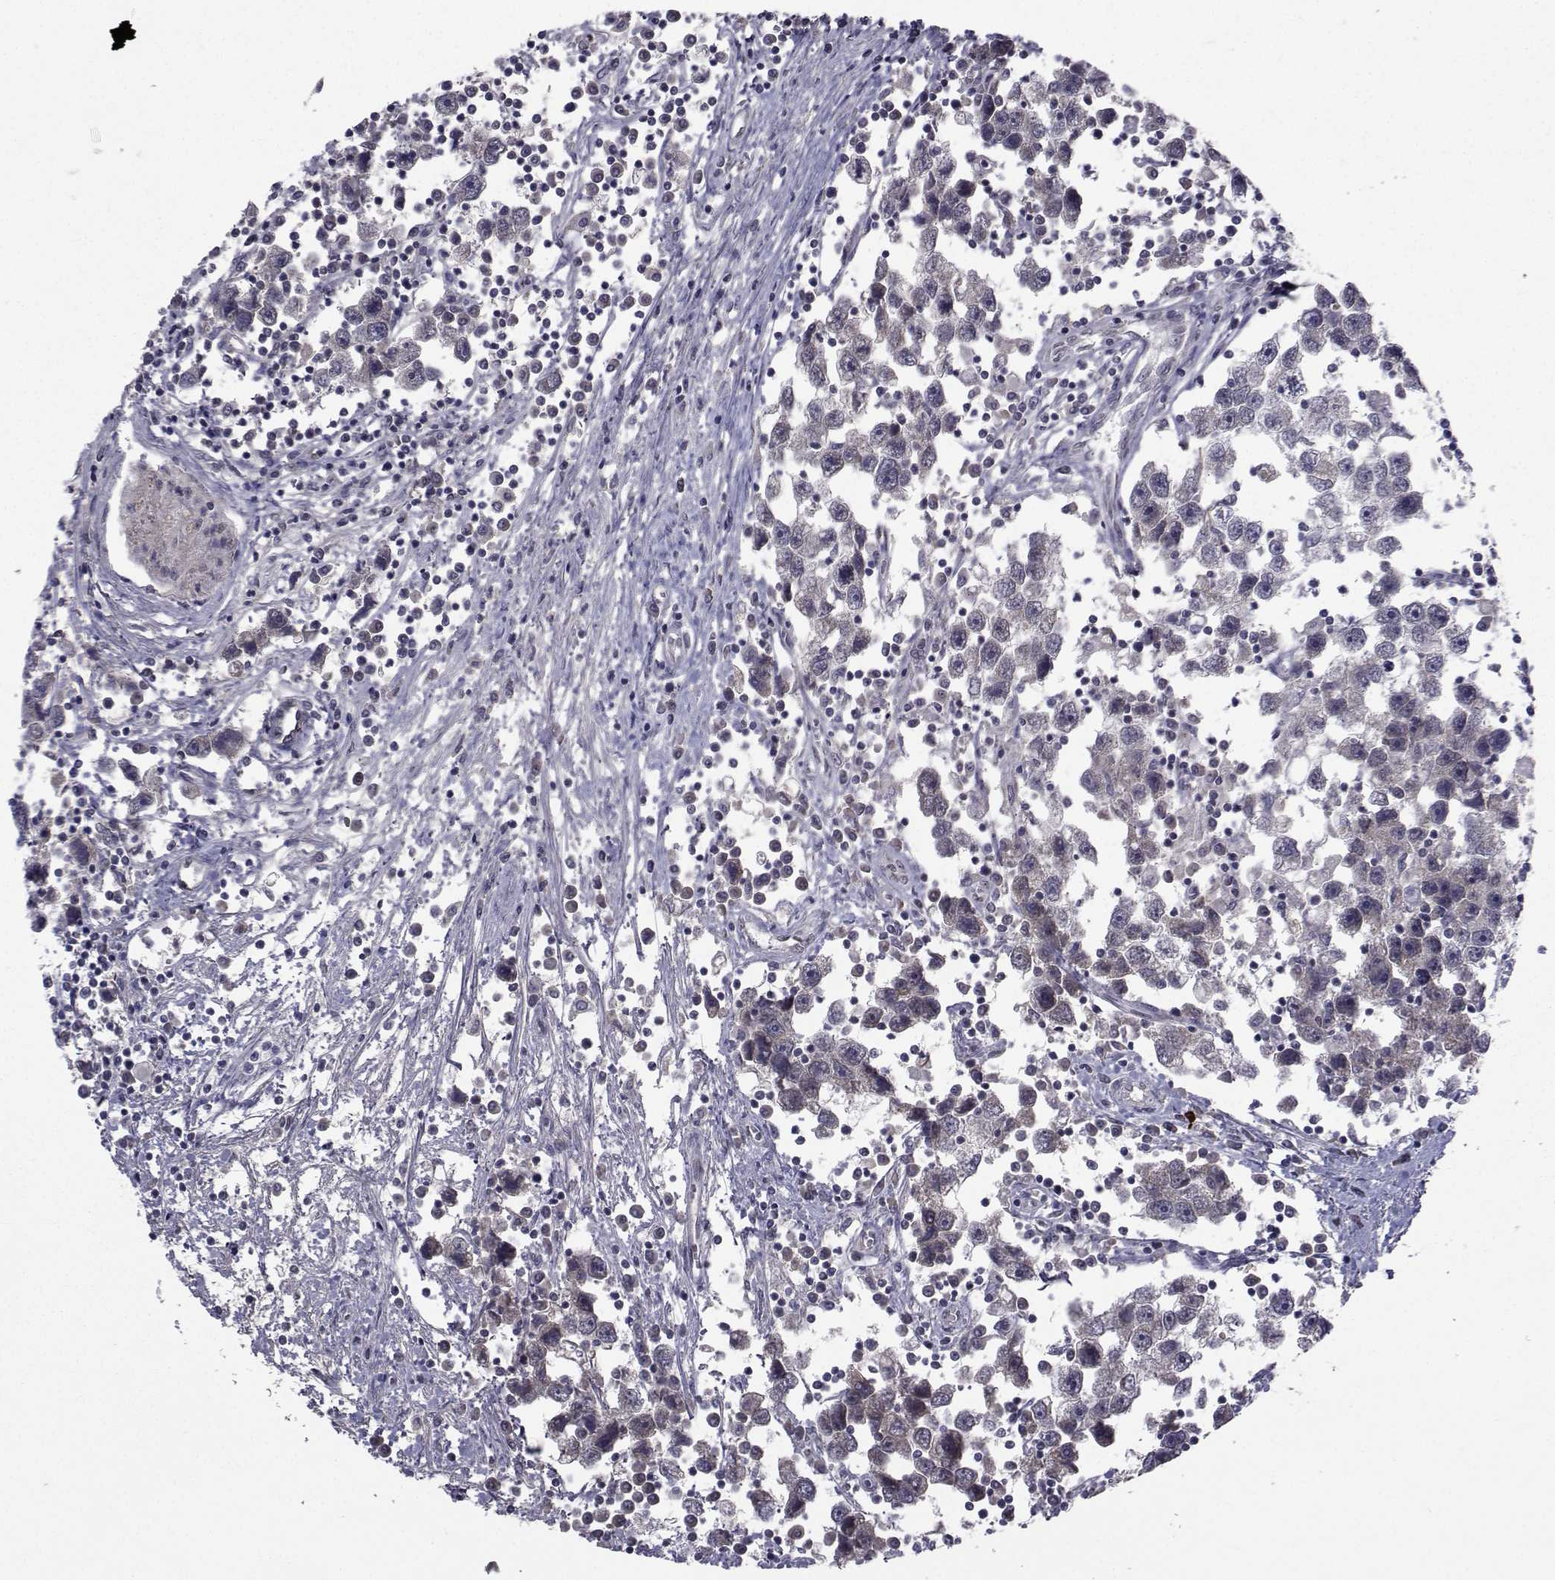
{"staining": {"intensity": "negative", "quantity": "none", "location": "none"}, "tissue": "testis cancer", "cell_type": "Tumor cells", "image_type": "cancer", "snomed": [{"axis": "morphology", "description": "Seminoma, NOS"}, {"axis": "topography", "description": "Testis"}], "caption": "Immunohistochemistry photomicrograph of testis cancer (seminoma) stained for a protein (brown), which demonstrates no staining in tumor cells. Brightfield microscopy of IHC stained with DAB (brown) and hematoxylin (blue), captured at high magnification.", "gene": "CYP2S1", "patient": {"sex": "male", "age": 30}}